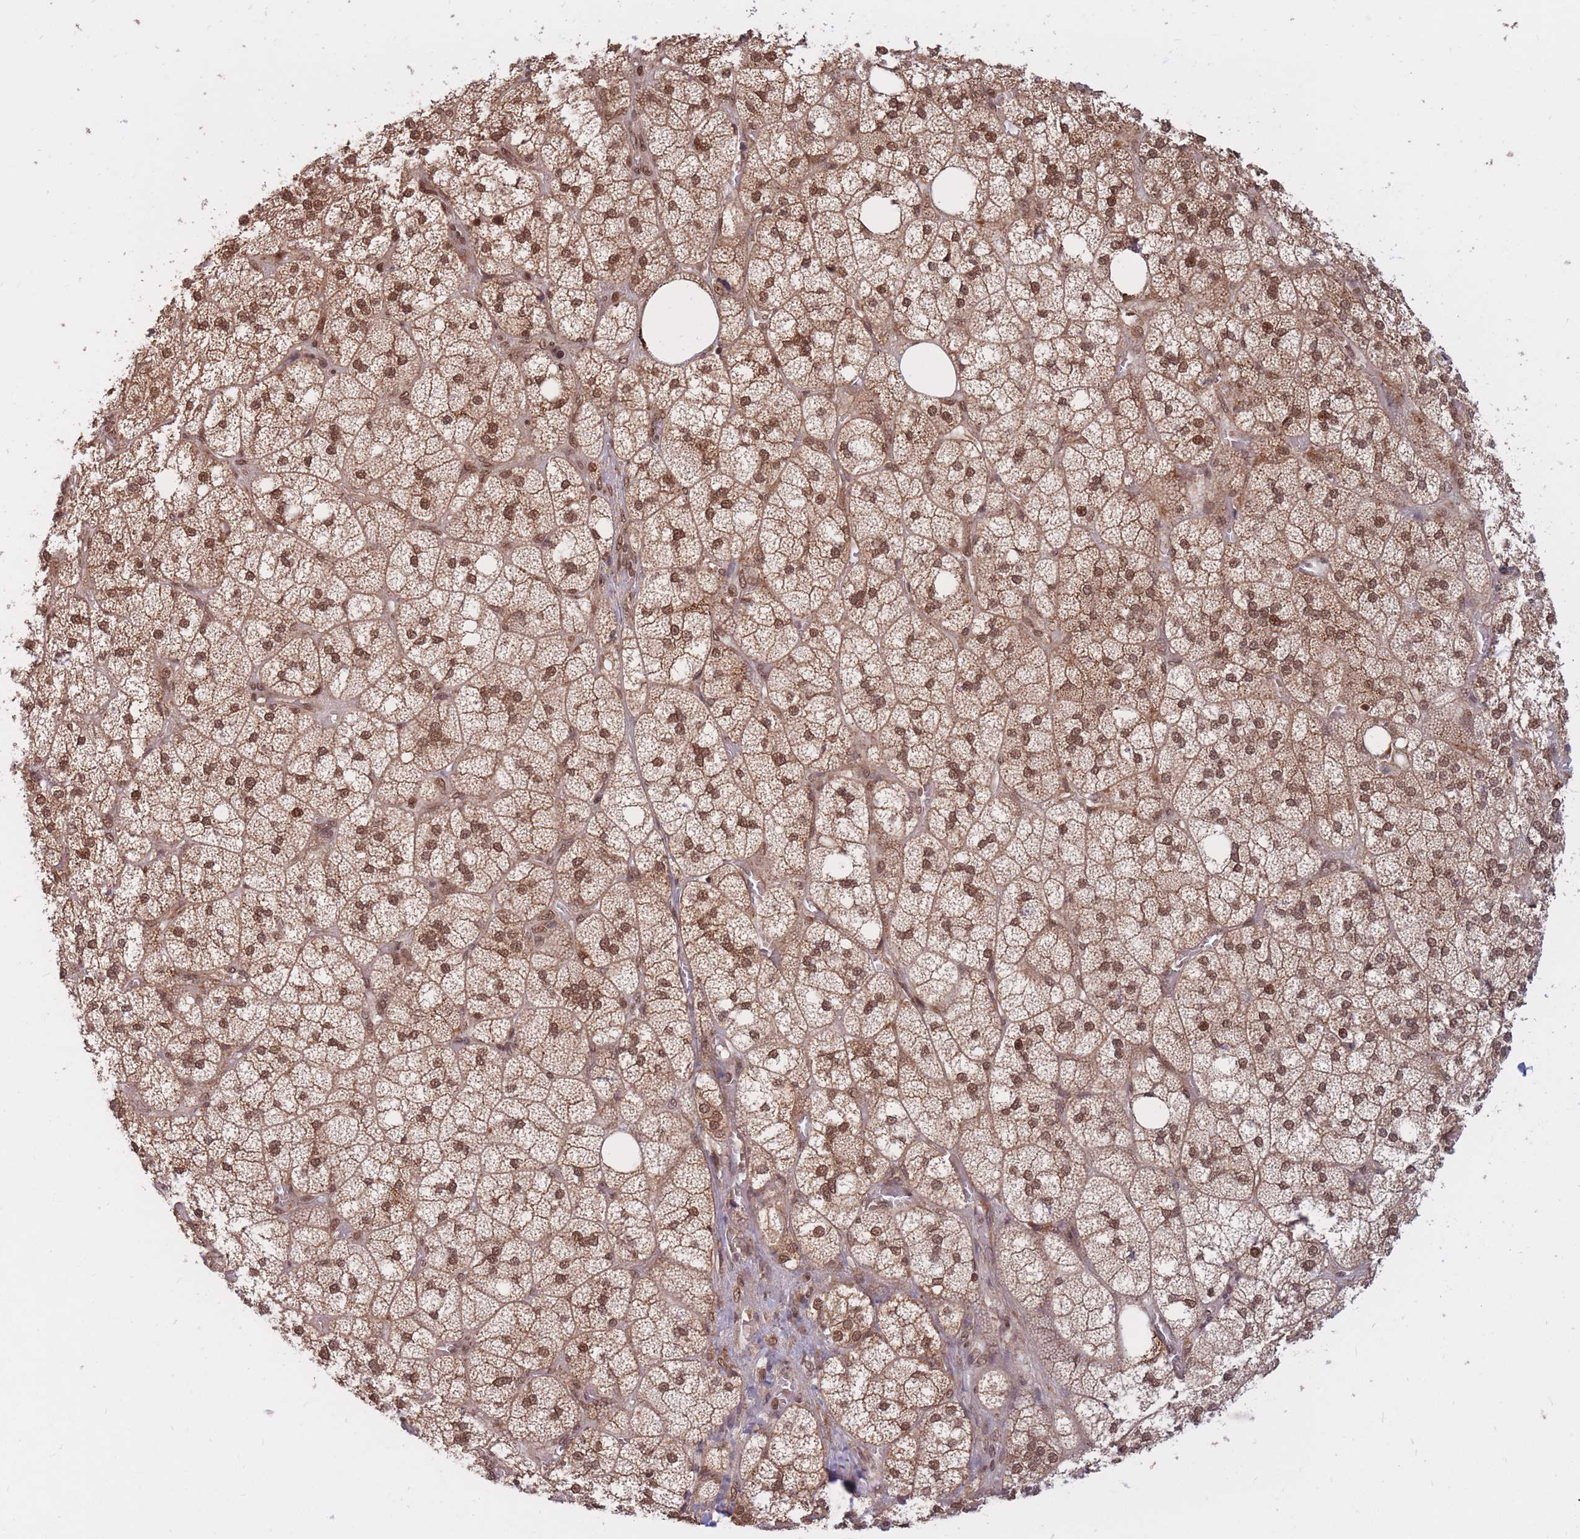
{"staining": {"intensity": "moderate", "quantity": ">75%", "location": "cytoplasmic/membranous,nuclear"}, "tissue": "adrenal gland", "cell_type": "Glandular cells", "image_type": "normal", "snomed": [{"axis": "morphology", "description": "Normal tissue, NOS"}, {"axis": "topography", "description": "Adrenal gland"}], "caption": "Immunohistochemical staining of unremarkable adrenal gland reveals moderate cytoplasmic/membranous,nuclear protein expression in about >75% of glandular cells.", "gene": "SRA1", "patient": {"sex": "male", "age": 61}}